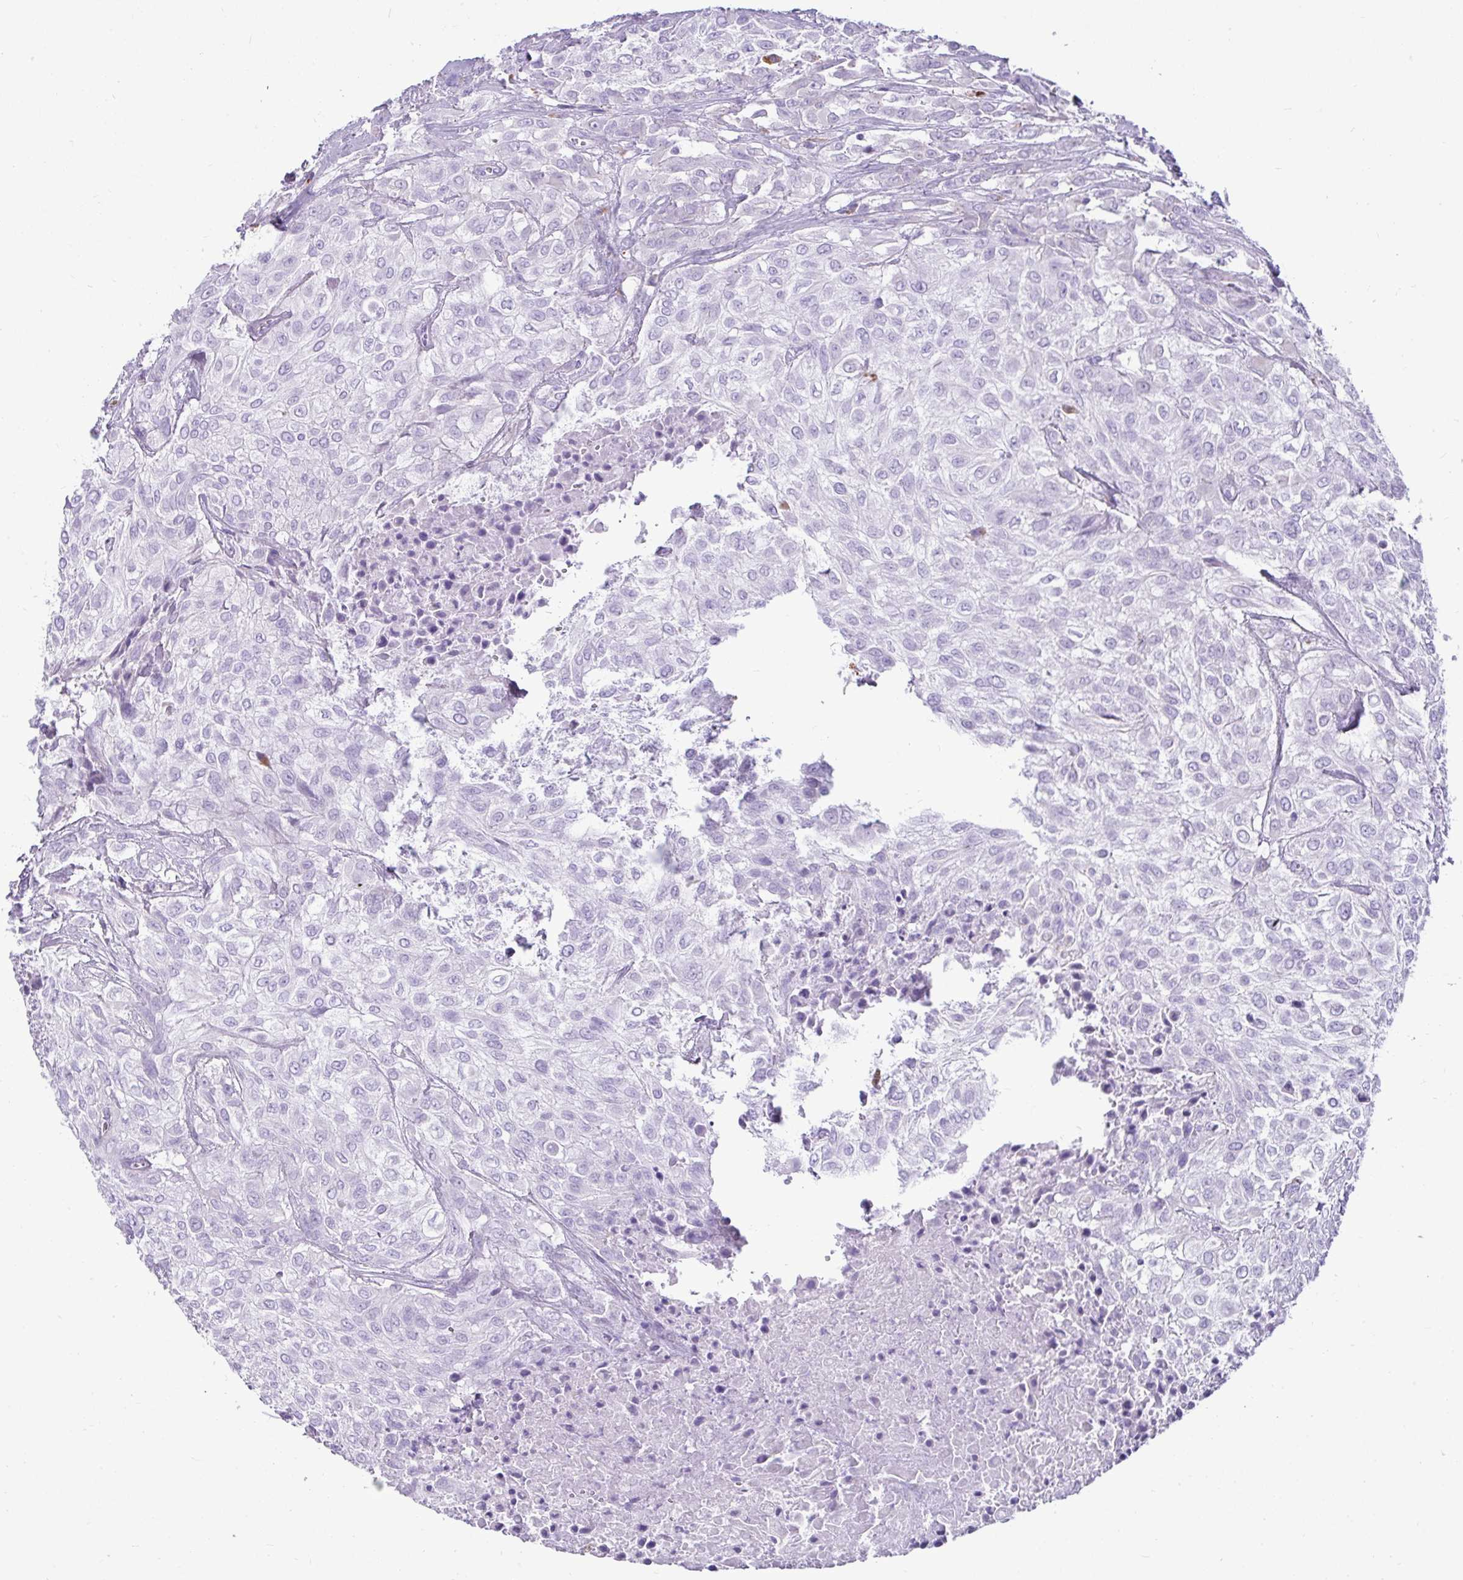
{"staining": {"intensity": "negative", "quantity": "none", "location": "none"}, "tissue": "urothelial cancer", "cell_type": "Tumor cells", "image_type": "cancer", "snomed": [{"axis": "morphology", "description": "Urothelial carcinoma, High grade"}, {"axis": "topography", "description": "Urinary bladder"}], "caption": "A photomicrograph of human high-grade urothelial carcinoma is negative for staining in tumor cells.", "gene": "CTSZ", "patient": {"sex": "male", "age": 57}}